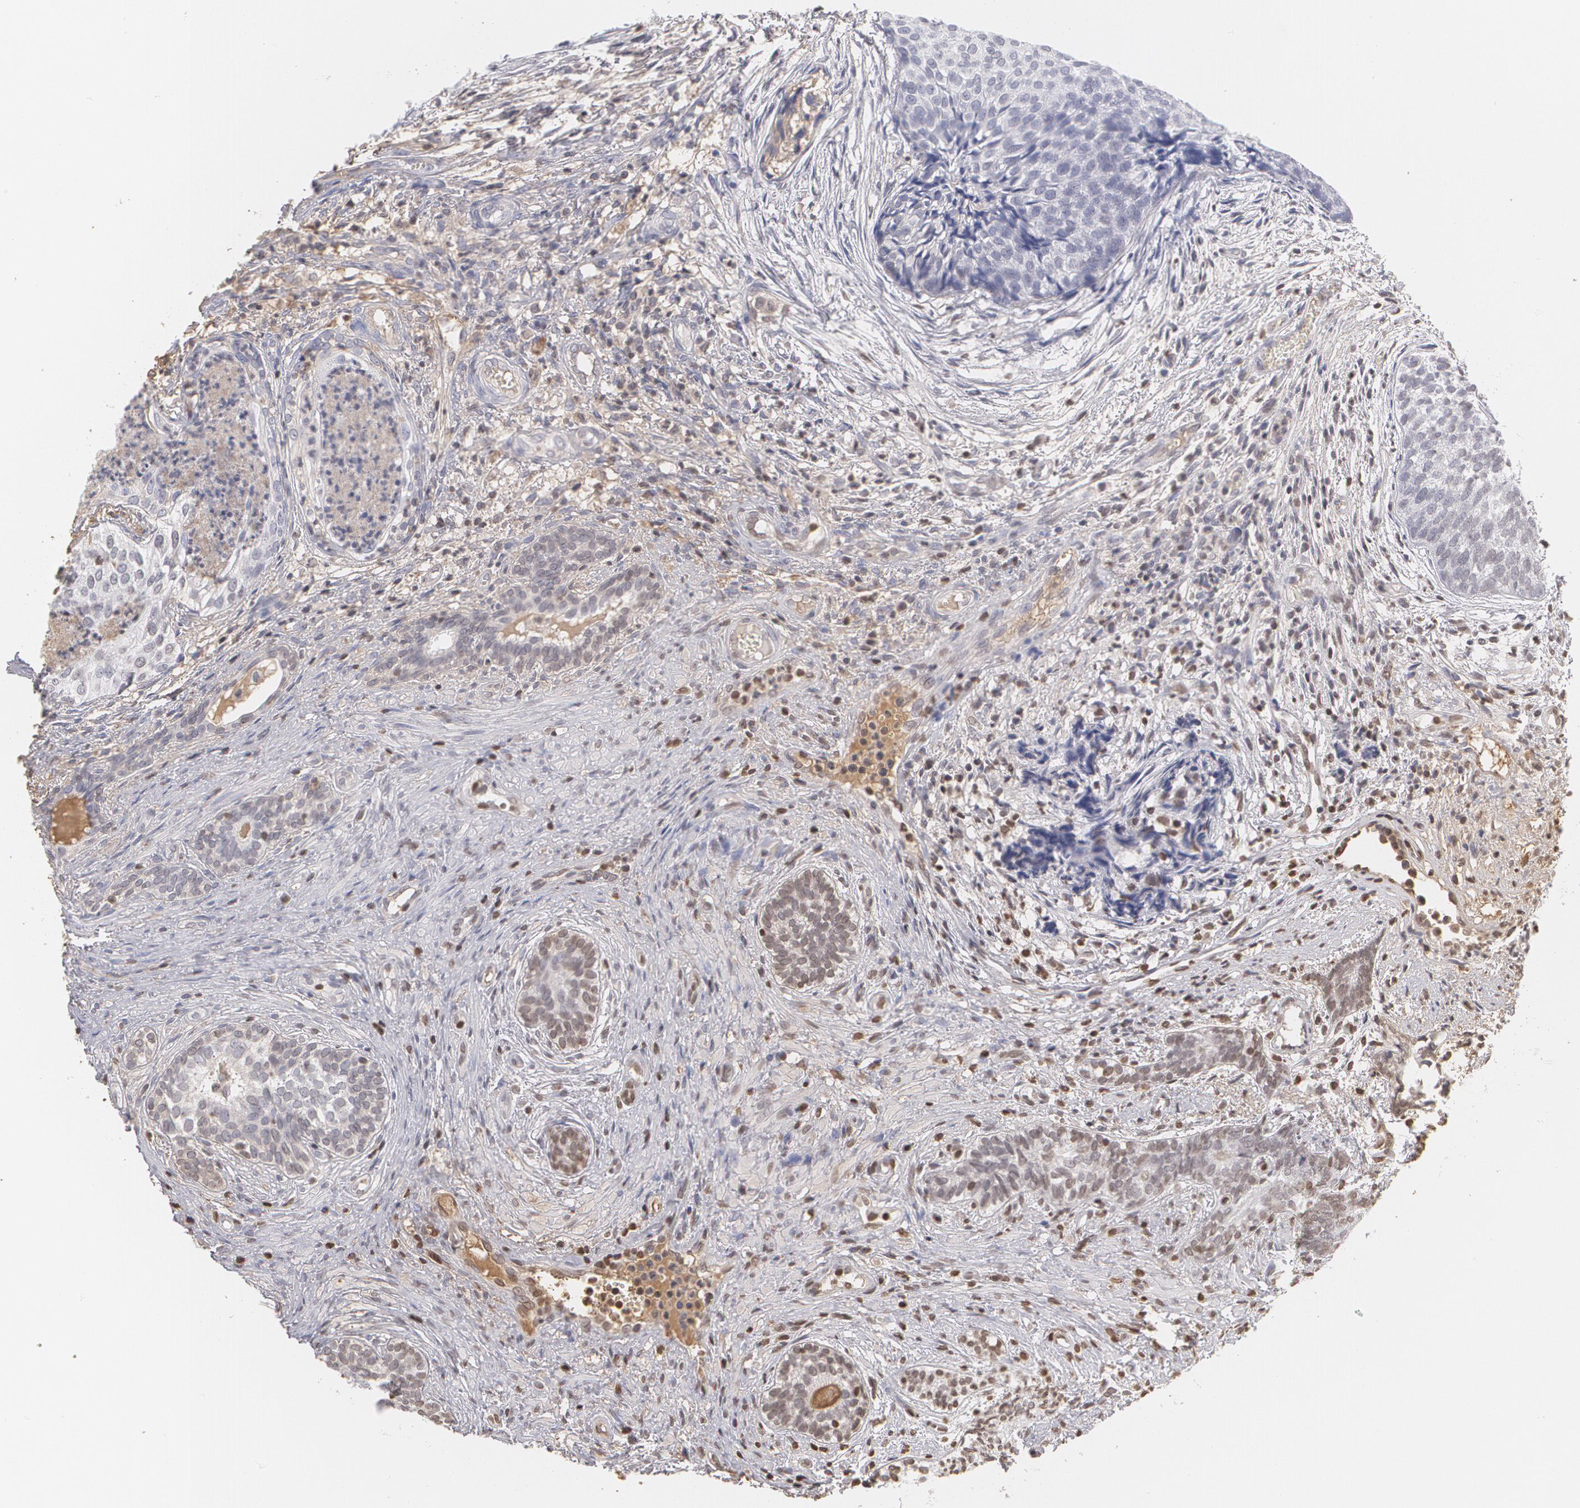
{"staining": {"intensity": "weak", "quantity": "<25%", "location": "nuclear"}, "tissue": "urothelial cancer", "cell_type": "Tumor cells", "image_type": "cancer", "snomed": [{"axis": "morphology", "description": "Urothelial carcinoma, Low grade"}, {"axis": "topography", "description": "Urinary bladder"}], "caption": "An immunohistochemistry (IHC) image of urothelial cancer is shown. There is no staining in tumor cells of urothelial cancer.", "gene": "SERPINA1", "patient": {"sex": "male", "age": 84}}